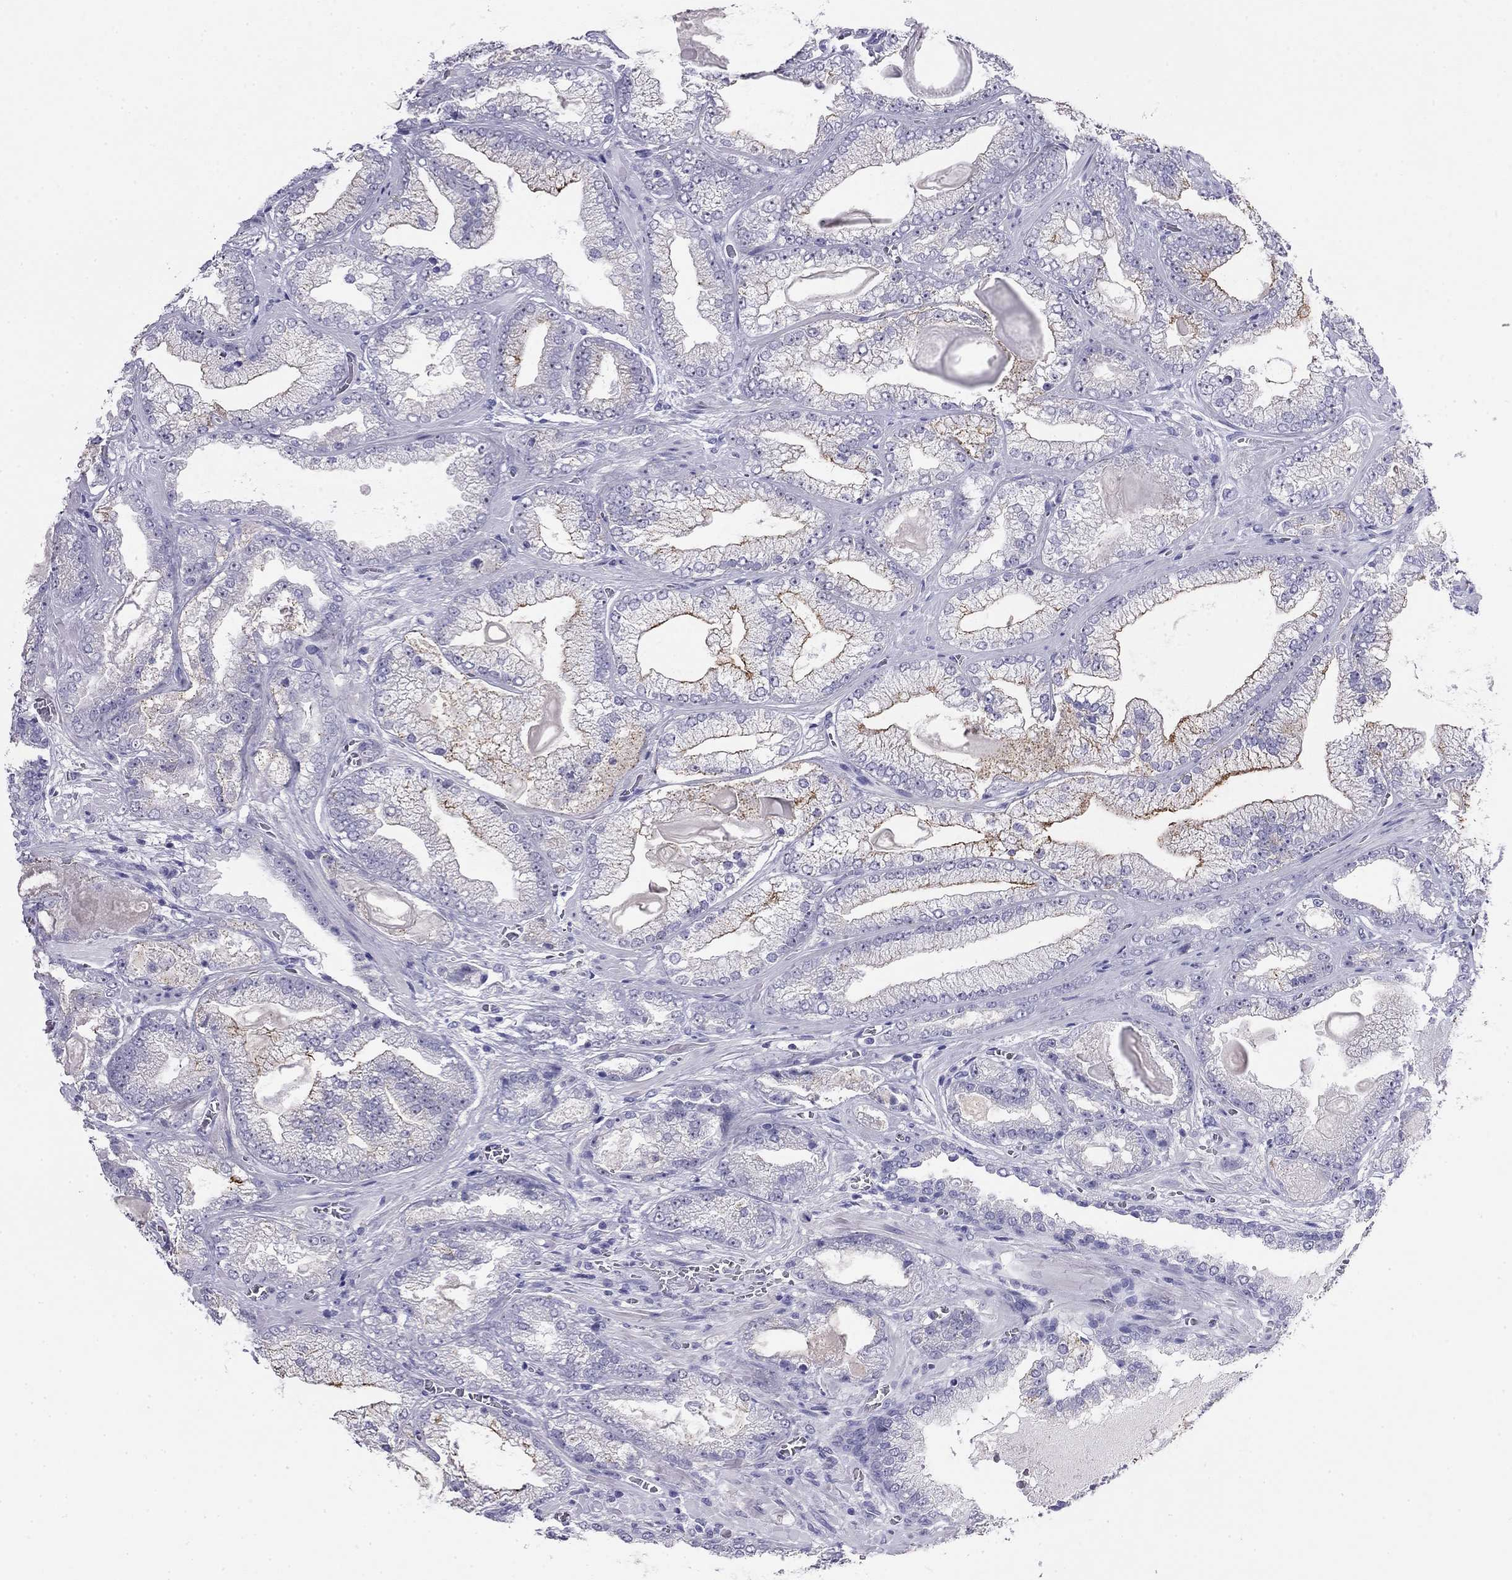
{"staining": {"intensity": "strong", "quantity": "<25%", "location": "cytoplasmic/membranous"}, "tissue": "prostate cancer", "cell_type": "Tumor cells", "image_type": "cancer", "snomed": [{"axis": "morphology", "description": "Adenocarcinoma, Low grade"}, {"axis": "topography", "description": "Prostate"}], "caption": "A high-resolution micrograph shows immunohistochemistry staining of prostate low-grade adenocarcinoma, which displays strong cytoplasmic/membranous expression in approximately <25% of tumor cells.", "gene": "ODF4", "patient": {"sex": "male", "age": 57}}